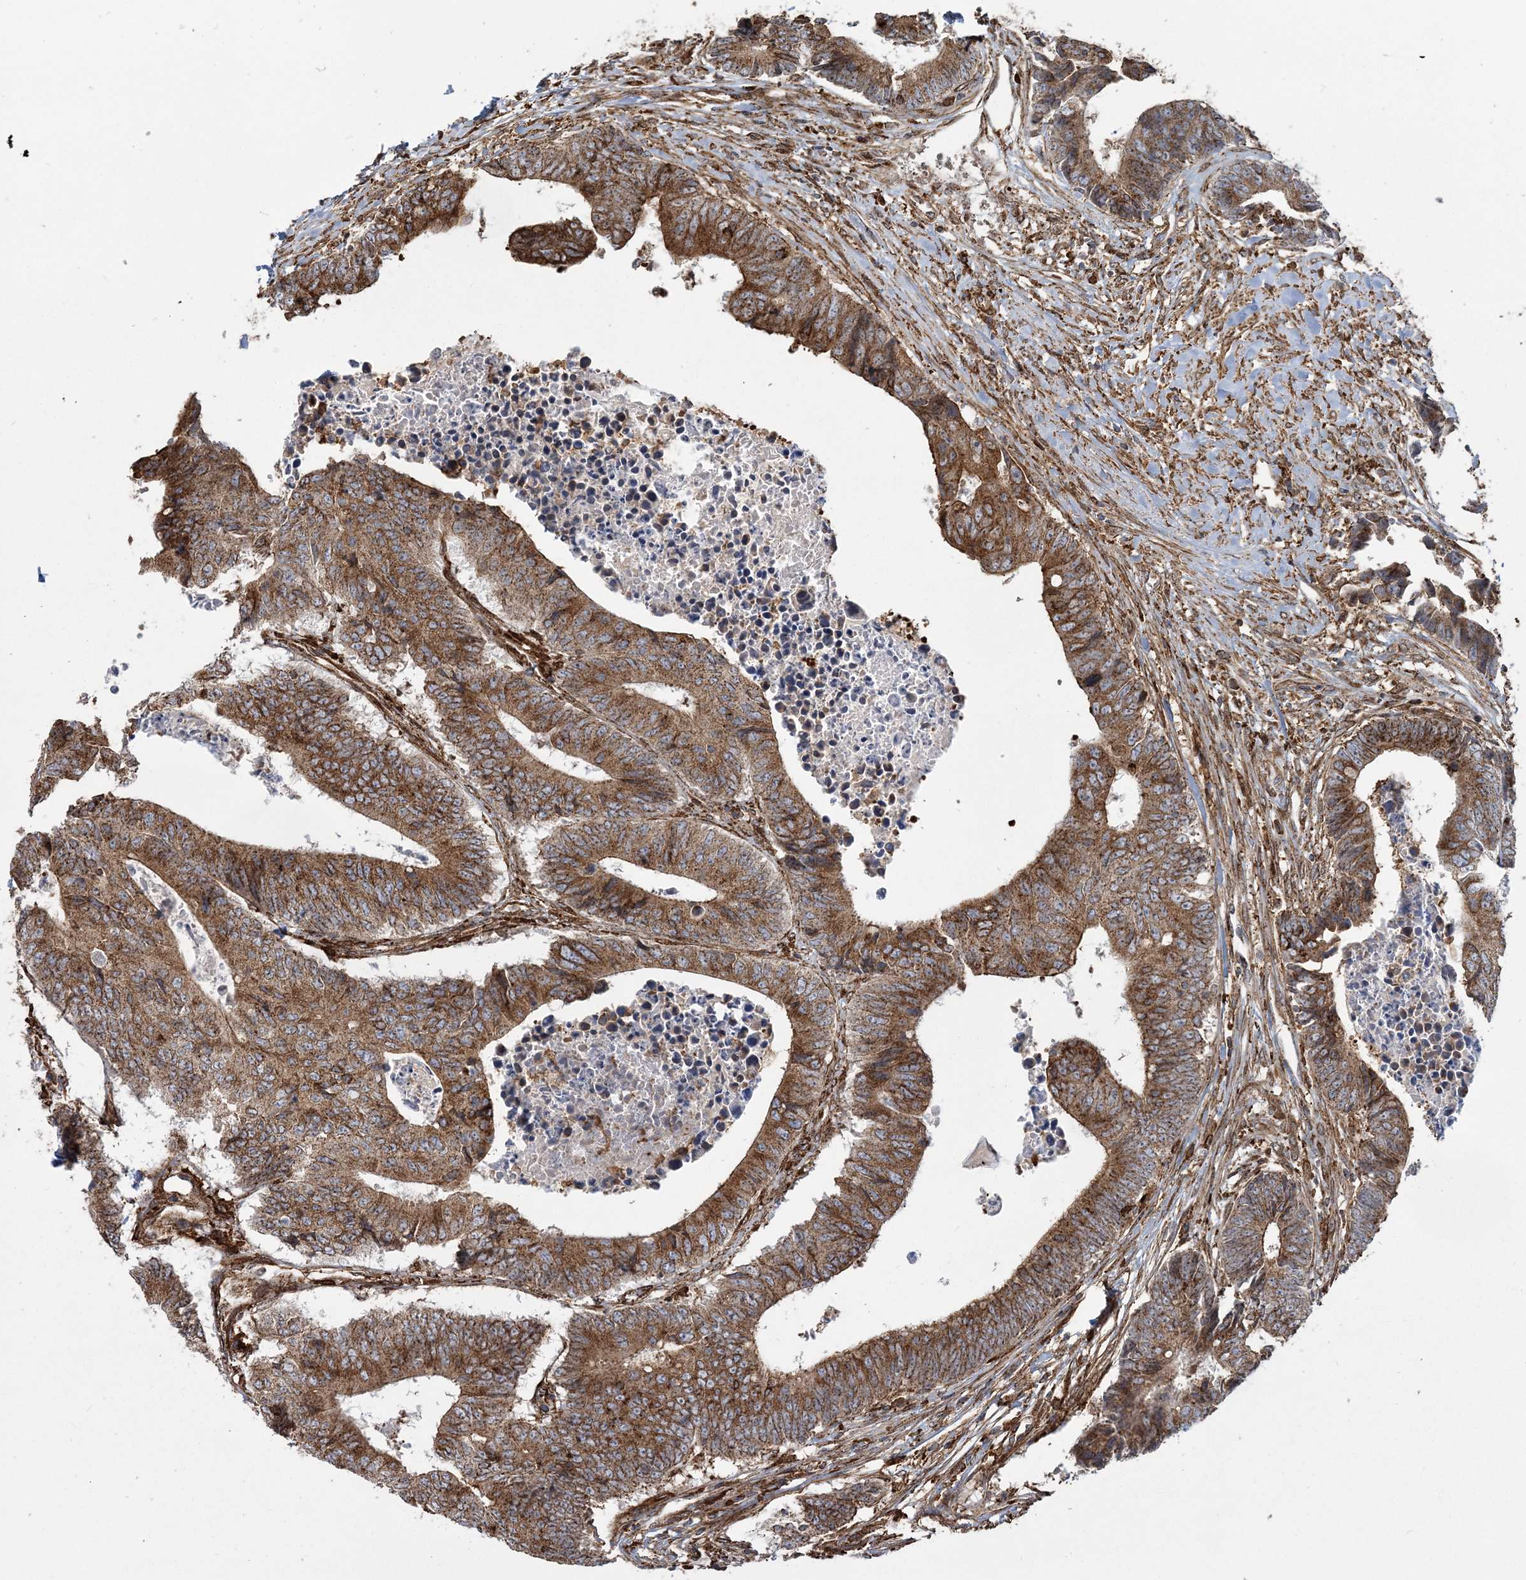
{"staining": {"intensity": "moderate", "quantity": ">75%", "location": "cytoplasmic/membranous"}, "tissue": "colorectal cancer", "cell_type": "Tumor cells", "image_type": "cancer", "snomed": [{"axis": "morphology", "description": "Adenocarcinoma, NOS"}, {"axis": "topography", "description": "Rectum"}], "caption": "This is an image of IHC staining of colorectal adenocarcinoma, which shows moderate expression in the cytoplasmic/membranous of tumor cells.", "gene": "TRAF3IP2", "patient": {"sex": "male", "age": 84}}